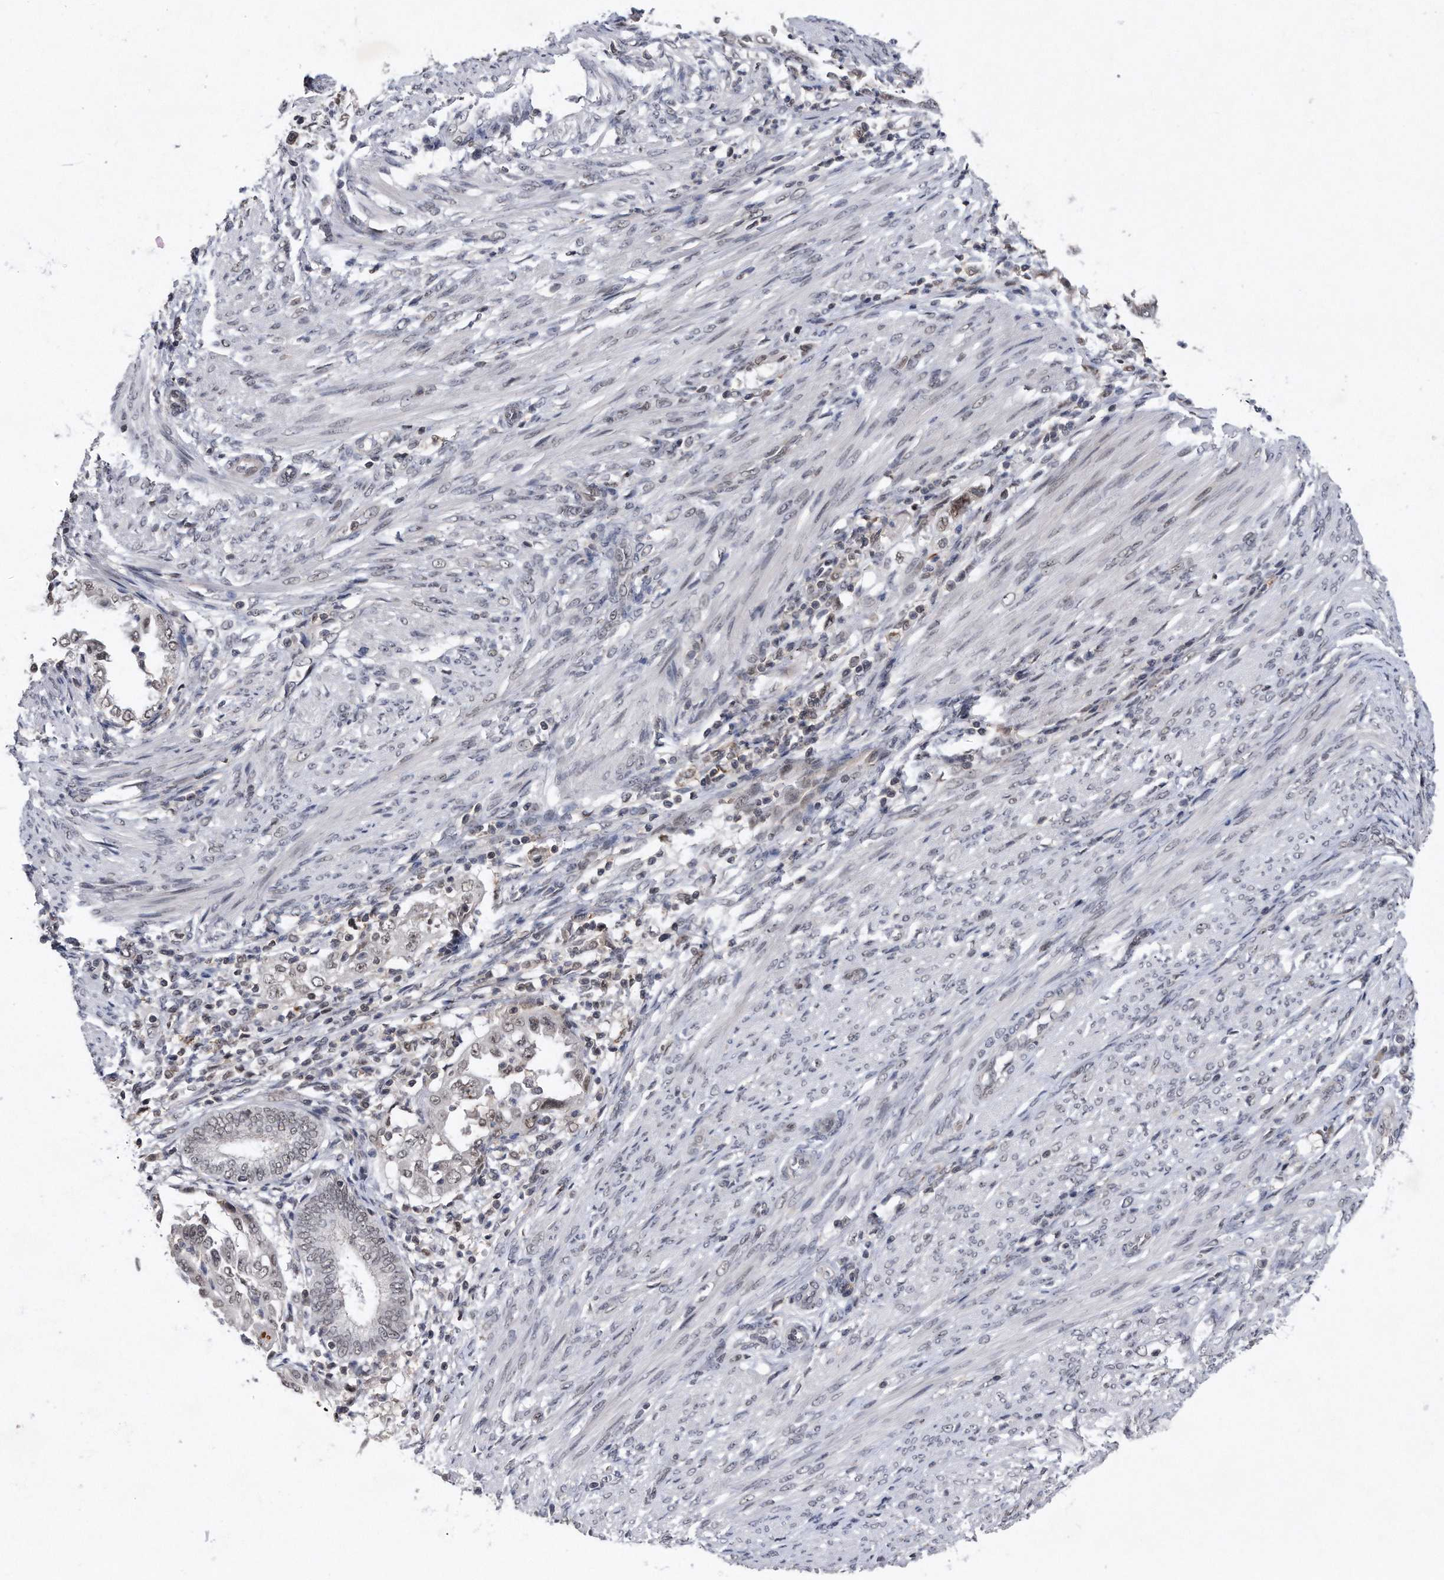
{"staining": {"intensity": "weak", "quantity": "25%-75%", "location": "nuclear"}, "tissue": "endometrial cancer", "cell_type": "Tumor cells", "image_type": "cancer", "snomed": [{"axis": "morphology", "description": "Adenocarcinoma, NOS"}, {"axis": "topography", "description": "Endometrium"}], "caption": "Tumor cells display low levels of weak nuclear expression in approximately 25%-75% of cells in endometrial cancer.", "gene": "VIRMA", "patient": {"sex": "female", "age": 85}}